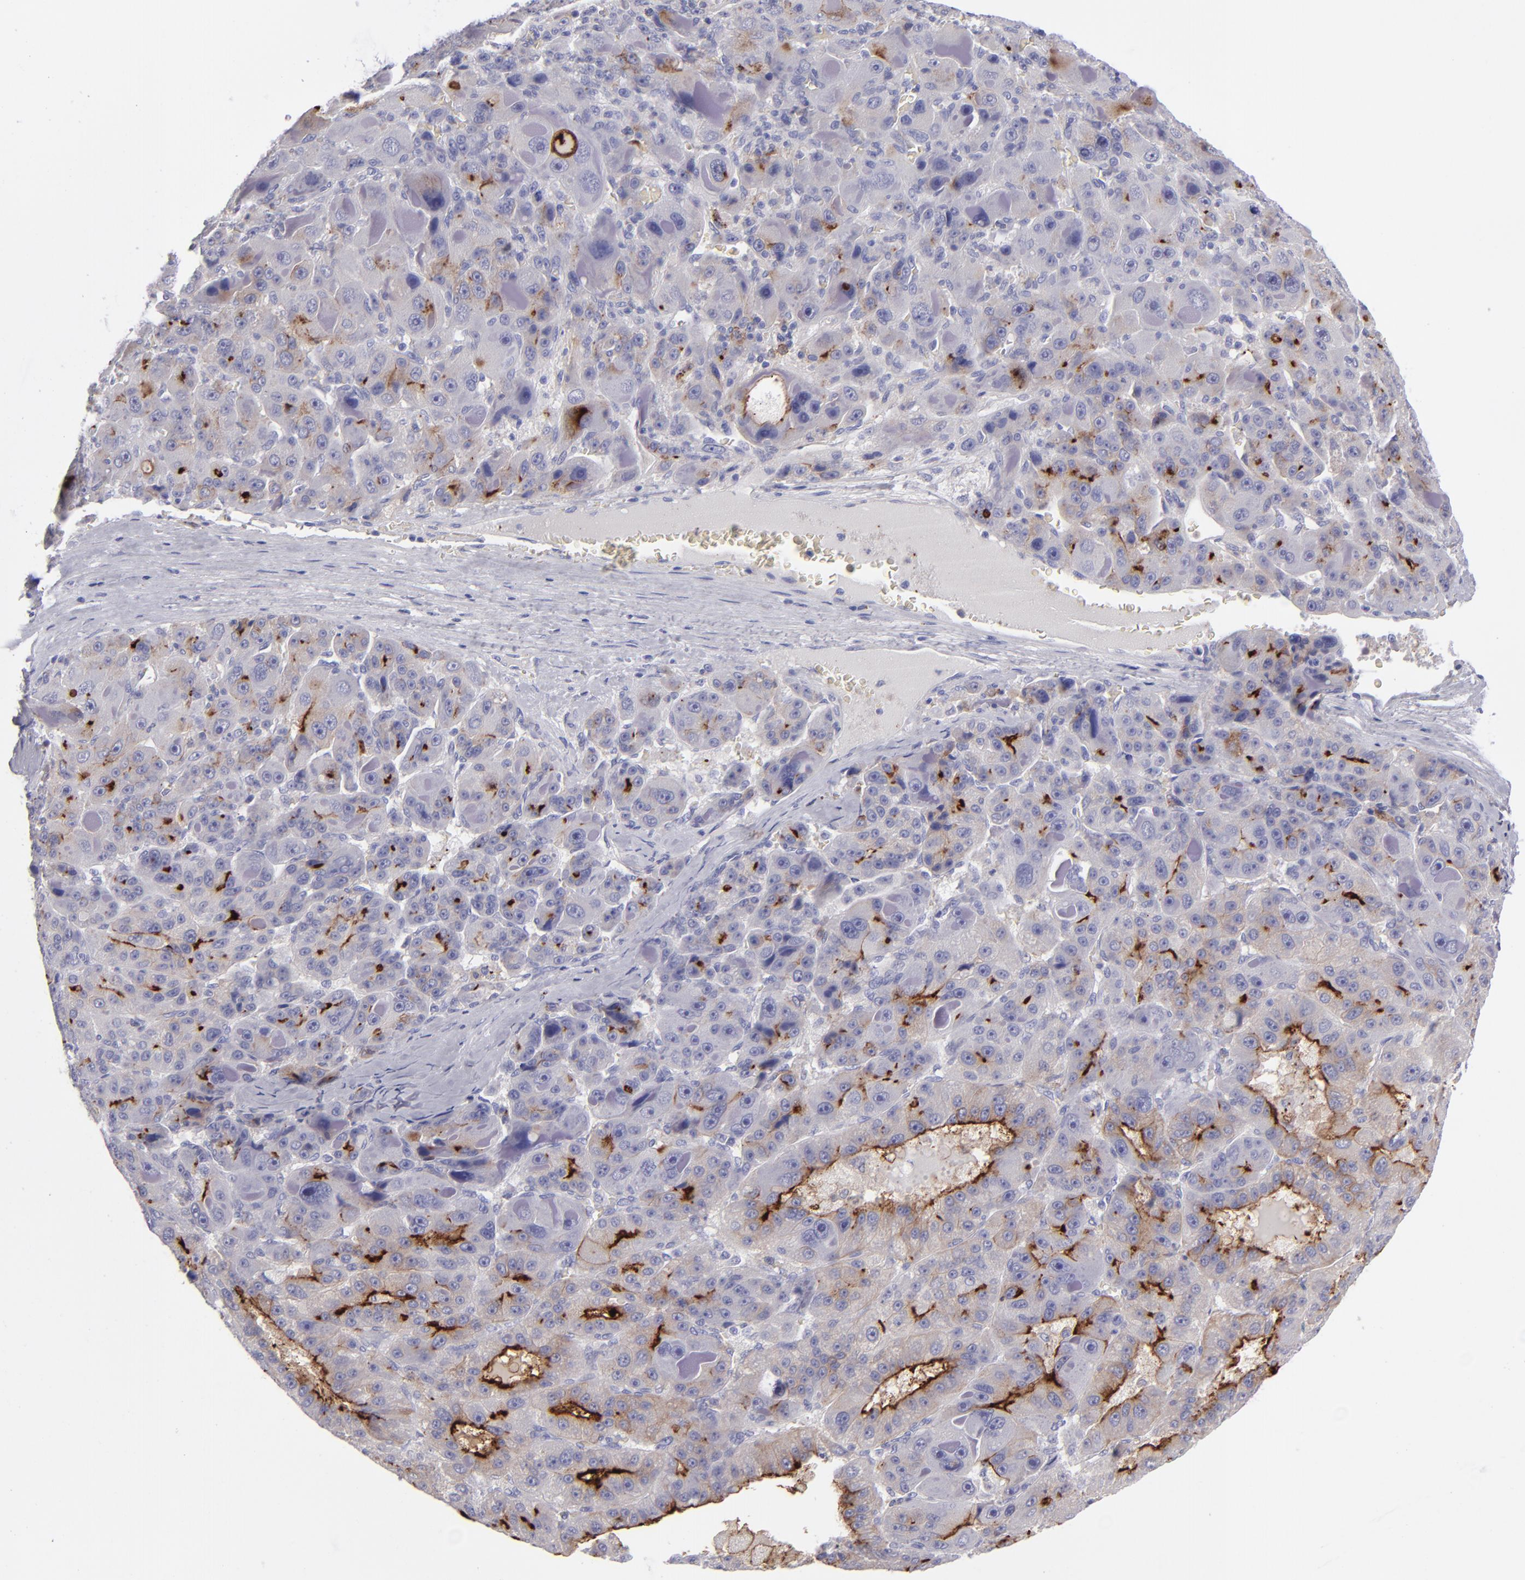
{"staining": {"intensity": "moderate", "quantity": "25%-75%", "location": "cytoplasmic/membranous"}, "tissue": "liver cancer", "cell_type": "Tumor cells", "image_type": "cancer", "snomed": [{"axis": "morphology", "description": "Carcinoma, Hepatocellular, NOS"}, {"axis": "topography", "description": "Liver"}], "caption": "Protein staining of hepatocellular carcinoma (liver) tissue shows moderate cytoplasmic/membranous positivity in about 25%-75% of tumor cells.", "gene": "ANPEP", "patient": {"sex": "male", "age": 76}}